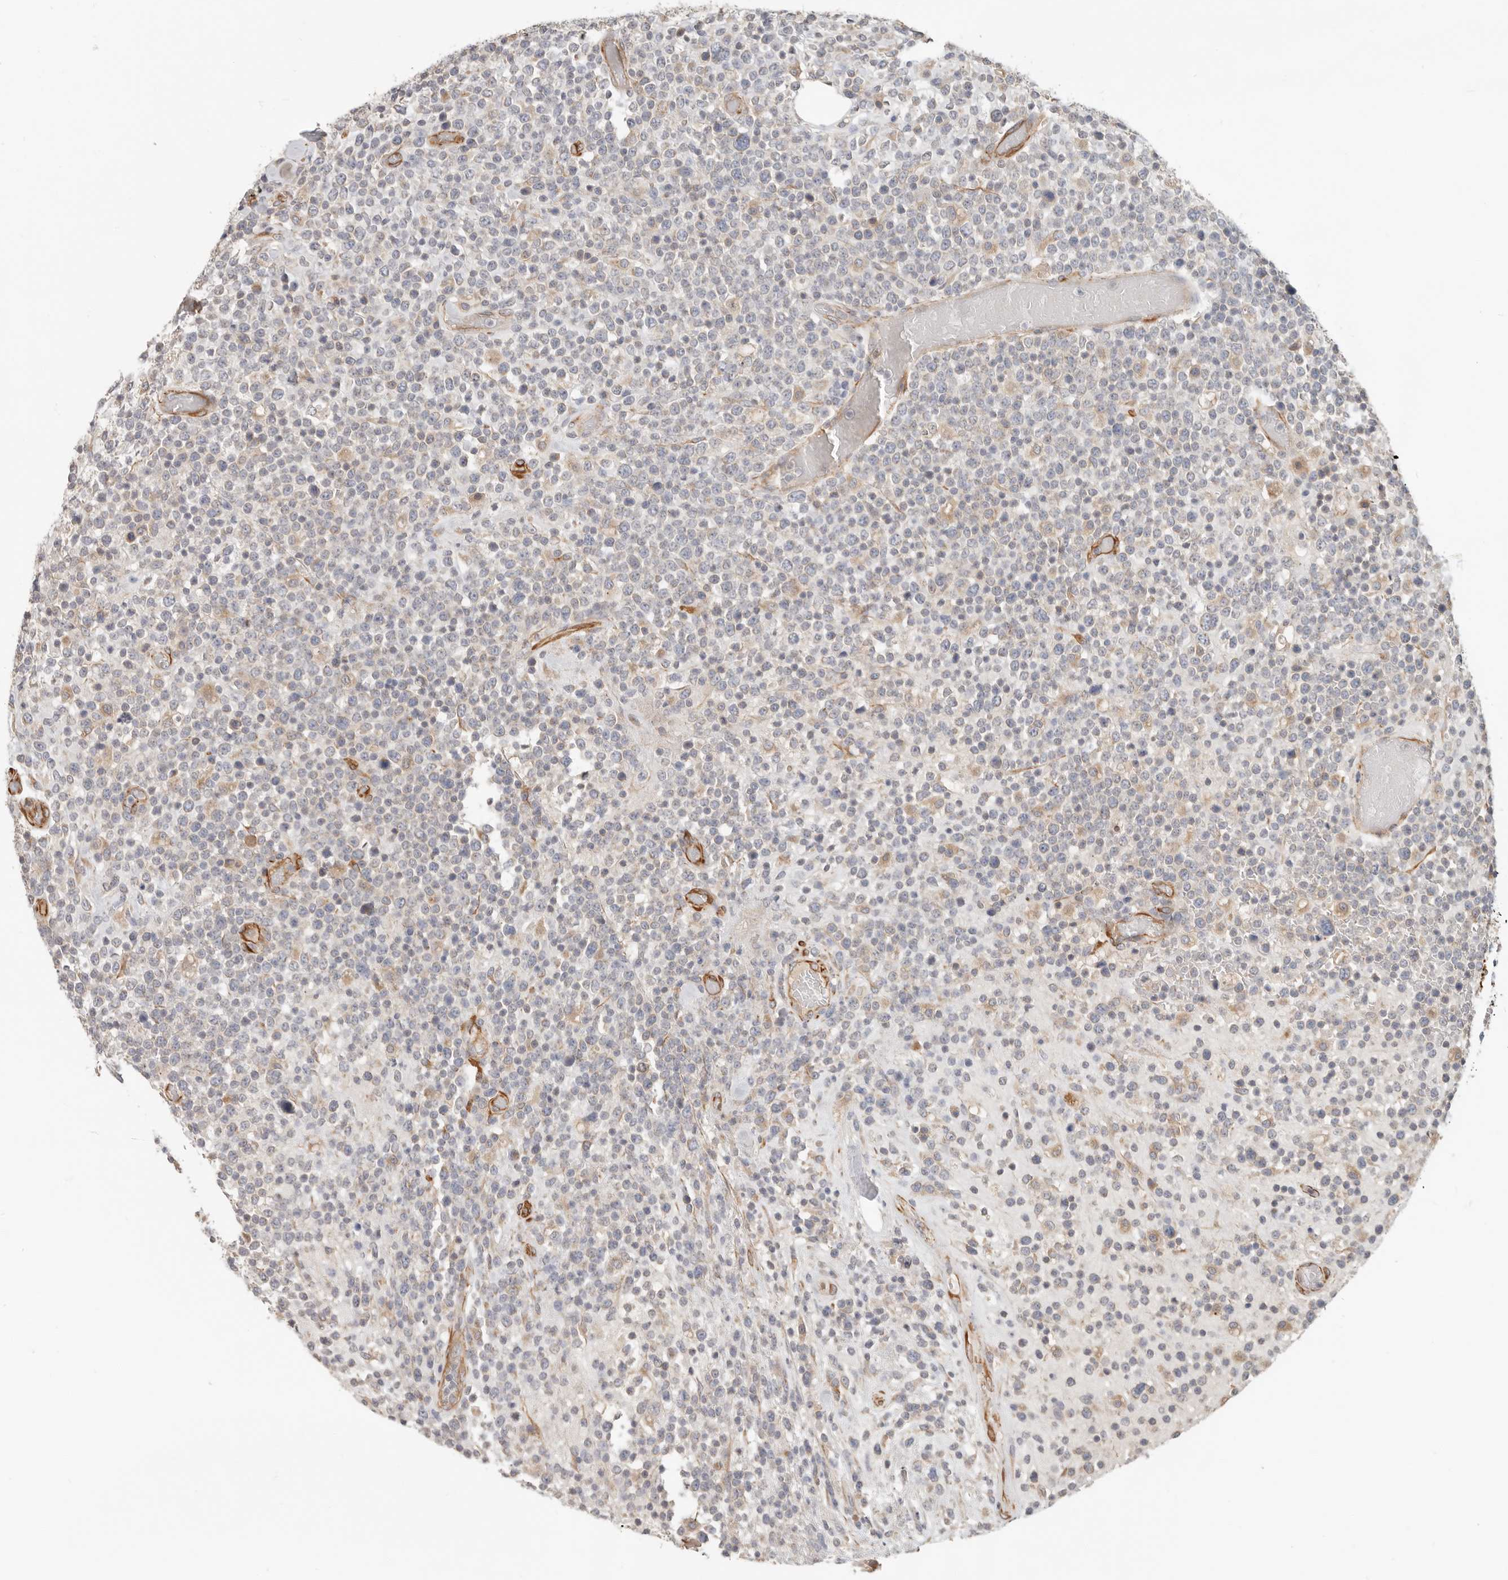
{"staining": {"intensity": "negative", "quantity": "none", "location": "none"}, "tissue": "lymphoma", "cell_type": "Tumor cells", "image_type": "cancer", "snomed": [{"axis": "morphology", "description": "Malignant lymphoma, non-Hodgkin's type, High grade"}, {"axis": "topography", "description": "Colon"}], "caption": "IHC photomicrograph of neoplastic tissue: high-grade malignant lymphoma, non-Hodgkin's type stained with DAB demonstrates no significant protein expression in tumor cells. (DAB (3,3'-diaminobenzidine) immunohistochemistry (IHC) visualized using brightfield microscopy, high magnification).", "gene": "SPRING1", "patient": {"sex": "female", "age": 53}}